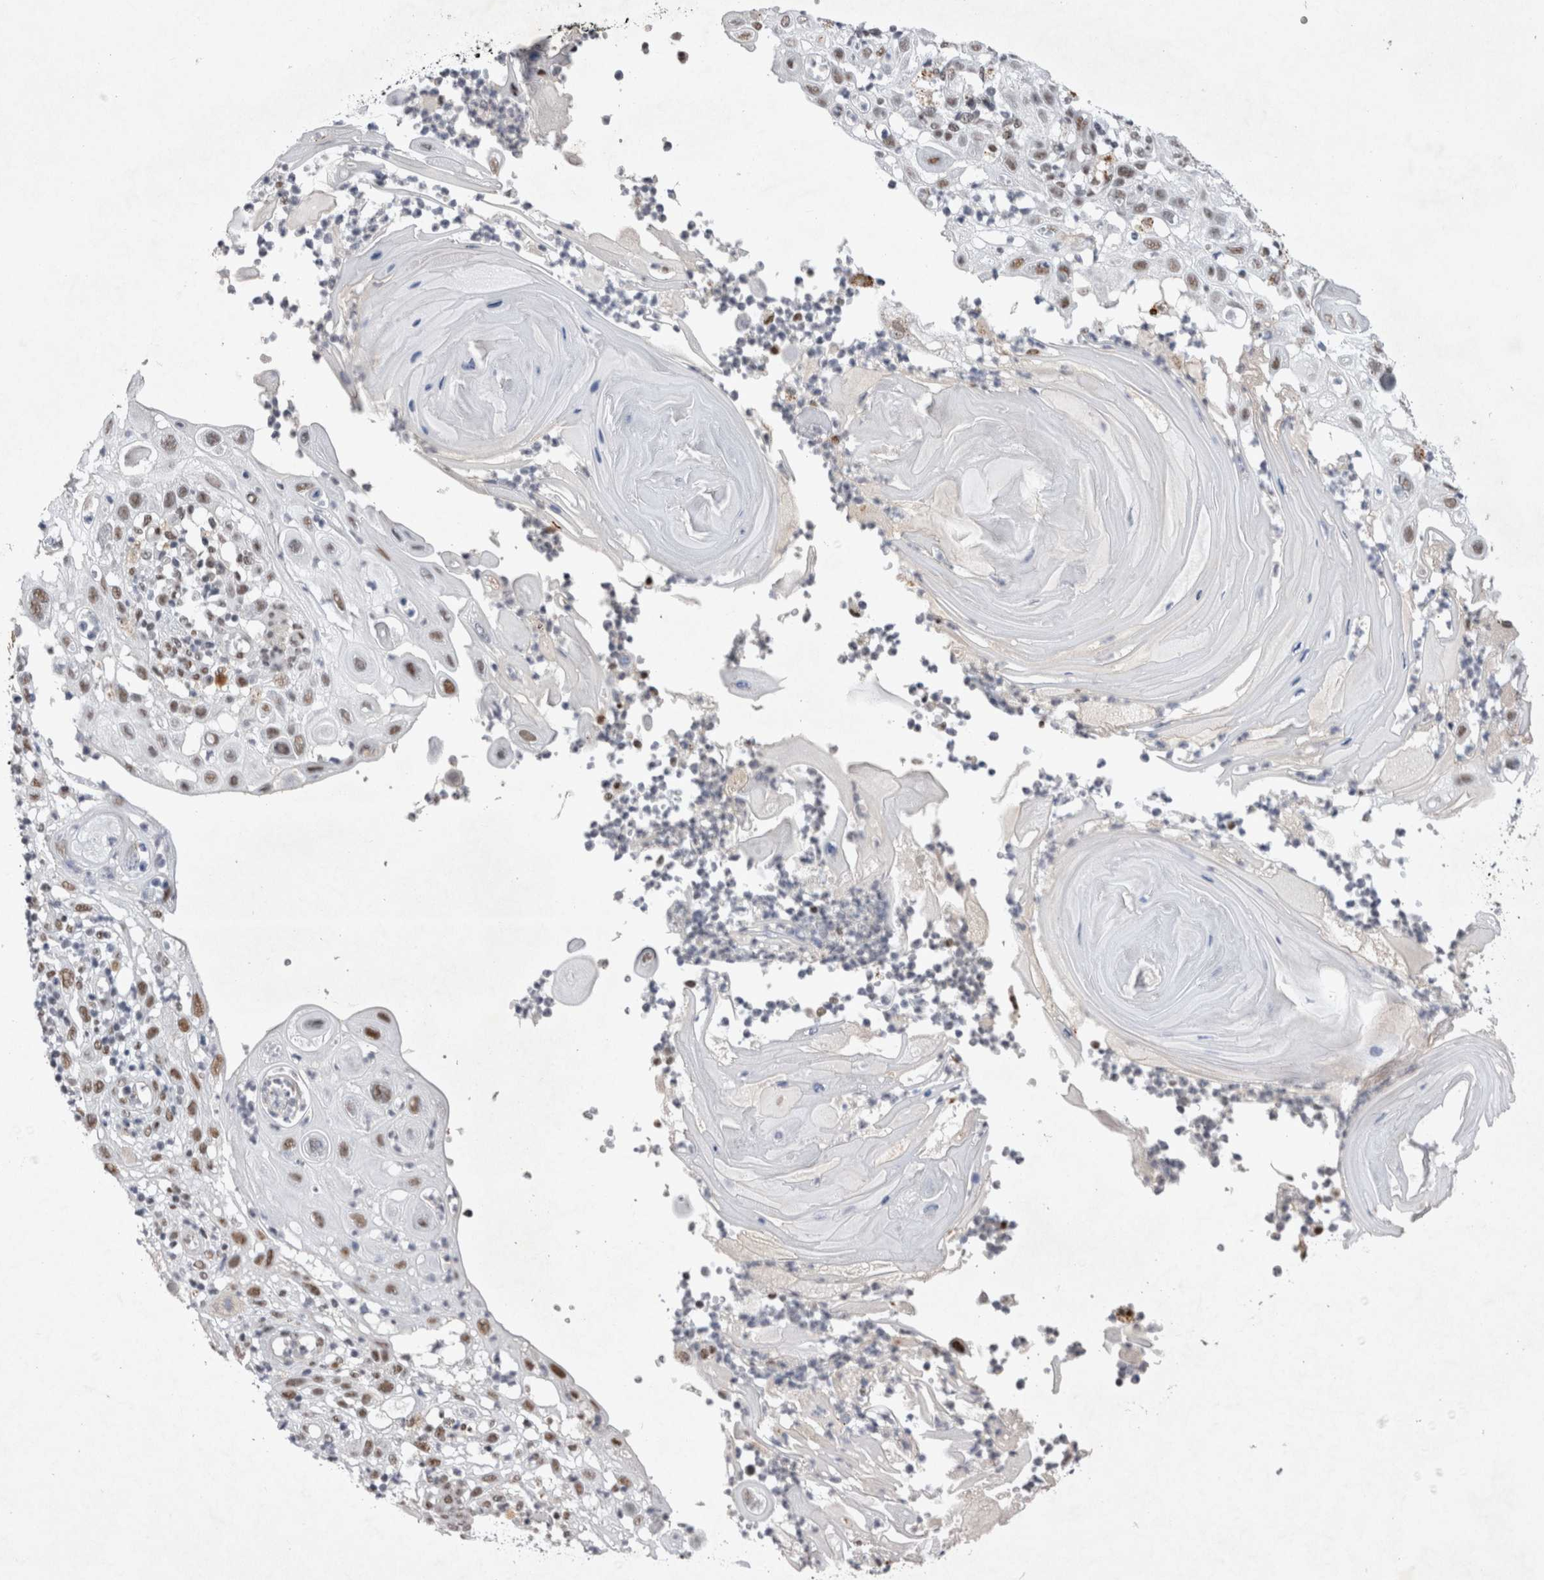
{"staining": {"intensity": "moderate", "quantity": "25%-75%", "location": "nuclear"}, "tissue": "skin cancer", "cell_type": "Tumor cells", "image_type": "cancer", "snomed": [{"axis": "morphology", "description": "Normal tissue, NOS"}, {"axis": "morphology", "description": "Squamous cell carcinoma, NOS"}, {"axis": "topography", "description": "Skin"}], "caption": "Skin squamous cell carcinoma stained for a protein displays moderate nuclear positivity in tumor cells. (DAB (3,3'-diaminobenzidine) IHC, brown staining for protein, blue staining for nuclei).", "gene": "RBM6", "patient": {"sex": "female", "age": 96}}